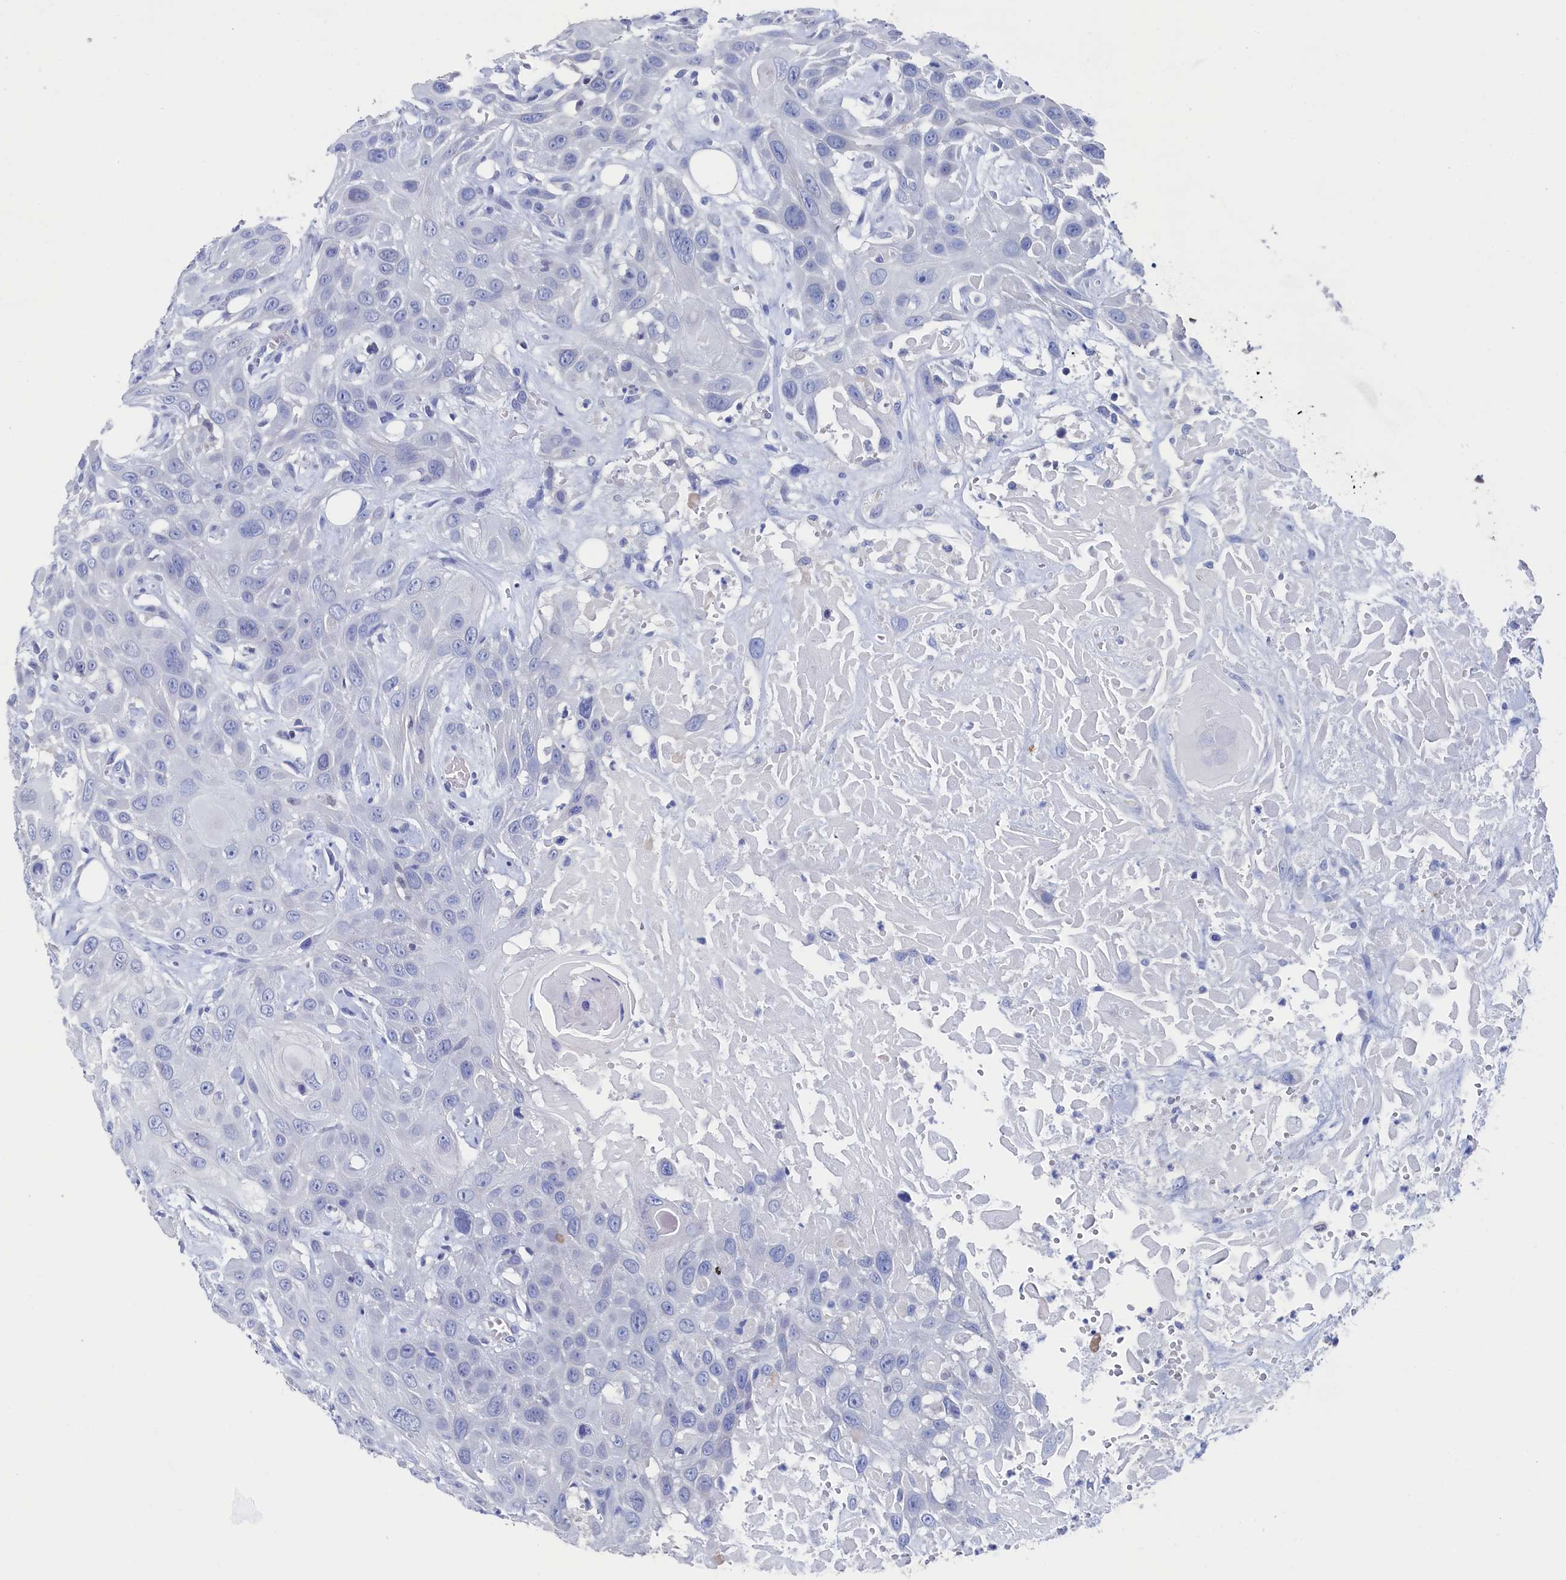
{"staining": {"intensity": "negative", "quantity": "none", "location": "none"}, "tissue": "head and neck cancer", "cell_type": "Tumor cells", "image_type": "cancer", "snomed": [{"axis": "morphology", "description": "Squamous cell carcinoma, NOS"}, {"axis": "topography", "description": "Head-Neck"}], "caption": "The image shows no significant staining in tumor cells of head and neck cancer.", "gene": "C11orf54", "patient": {"sex": "male", "age": 81}}